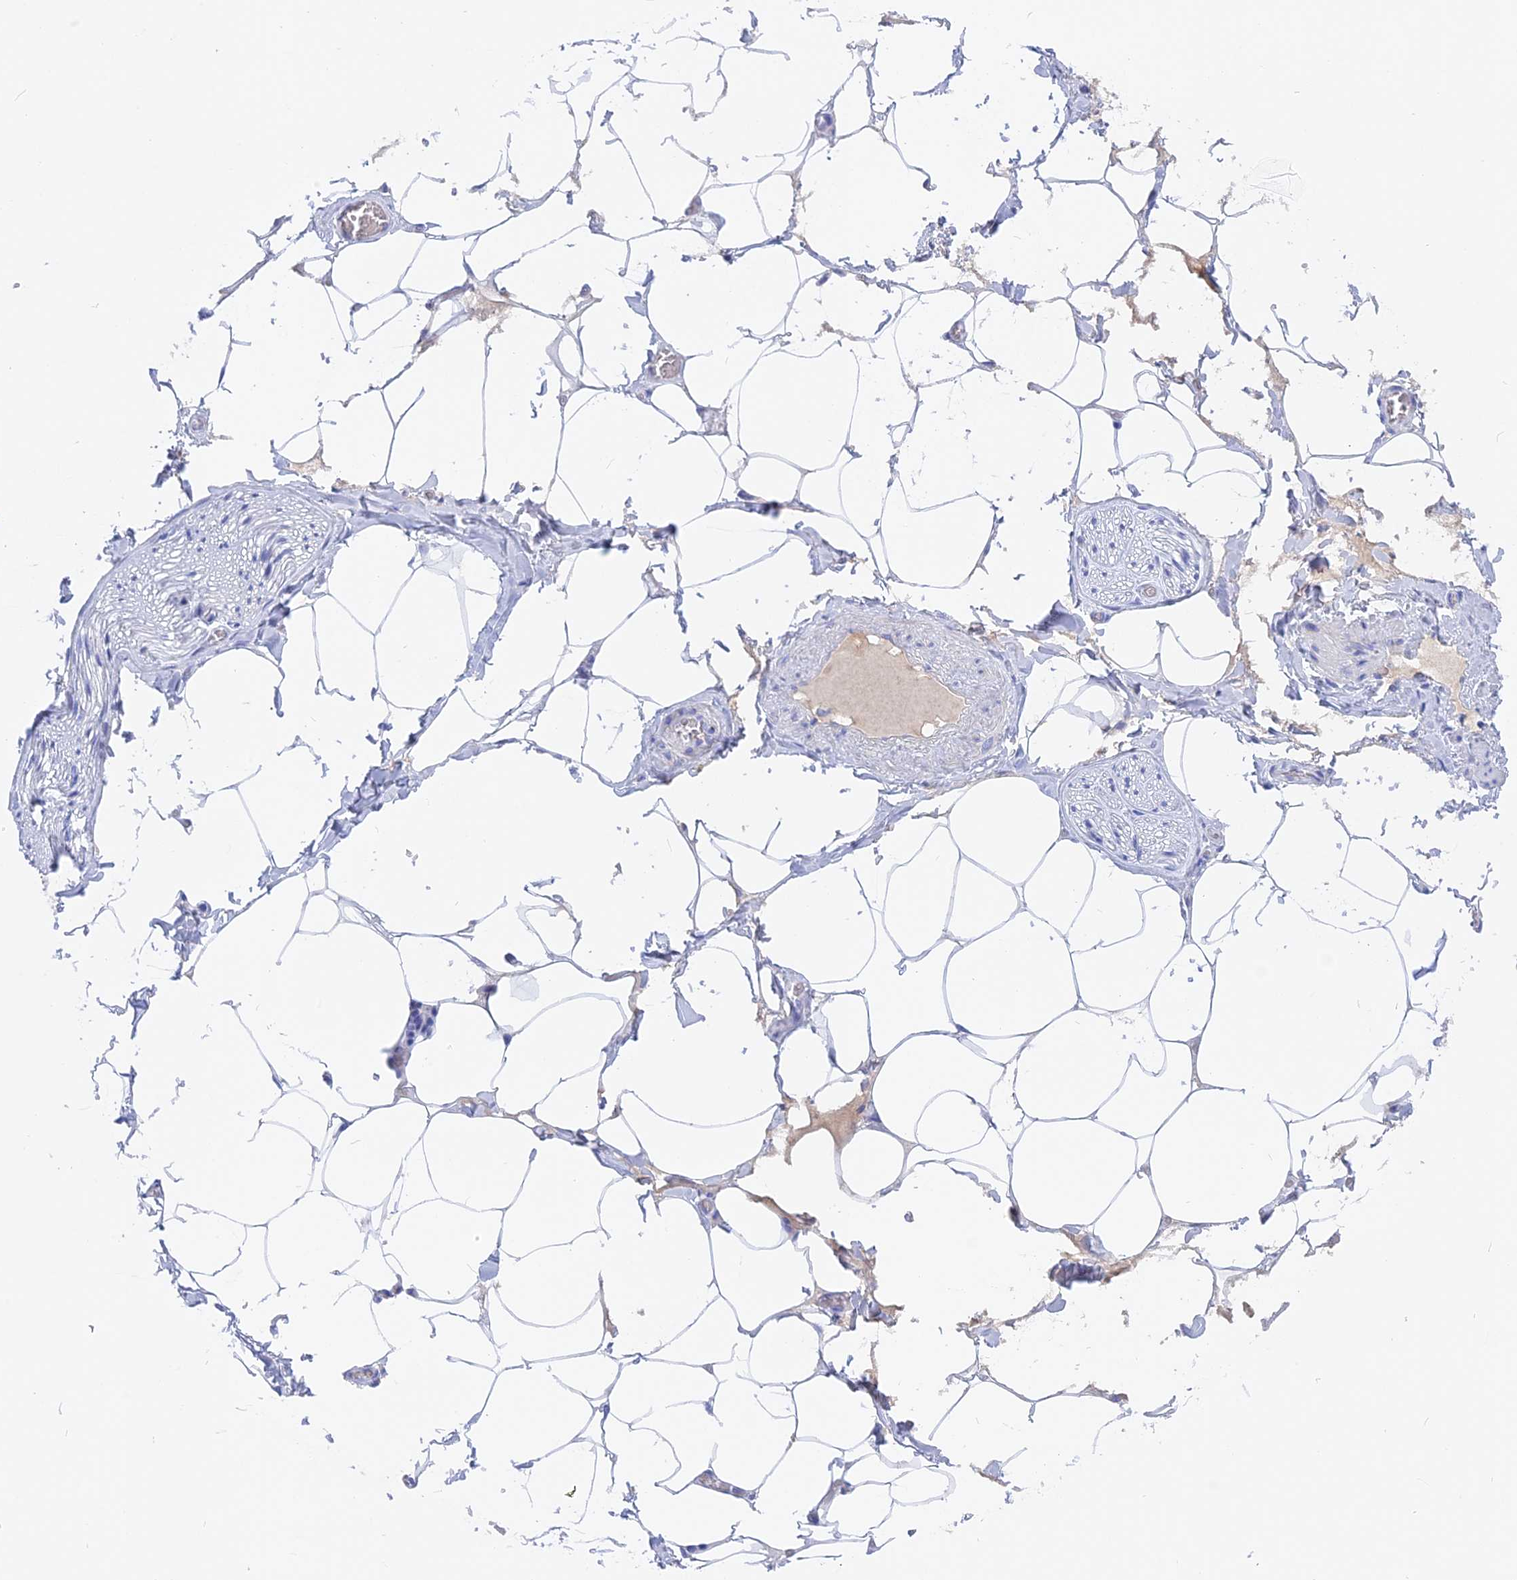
{"staining": {"intensity": "negative", "quantity": "none", "location": "none"}, "tissue": "adipose tissue", "cell_type": "Adipocytes", "image_type": "normal", "snomed": [{"axis": "morphology", "description": "Normal tissue, NOS"}, {"axis": "topography", "description": "Soft tissue"}, {"axis": "topography", "description": "Adipose tissue"}, {"axis": "topography", "description": "Vascular tissue"}, {"axis": "topography", "description": "Peripheral nerve tissue"}], "caption": "Adipocytes show no significant positivity in benign adipose tissue. (Immunohistochemistry, brightfield microscopy, high magnification).", "gene": "ADGRA1", "patient": {"sex": "male", "age": 46}}